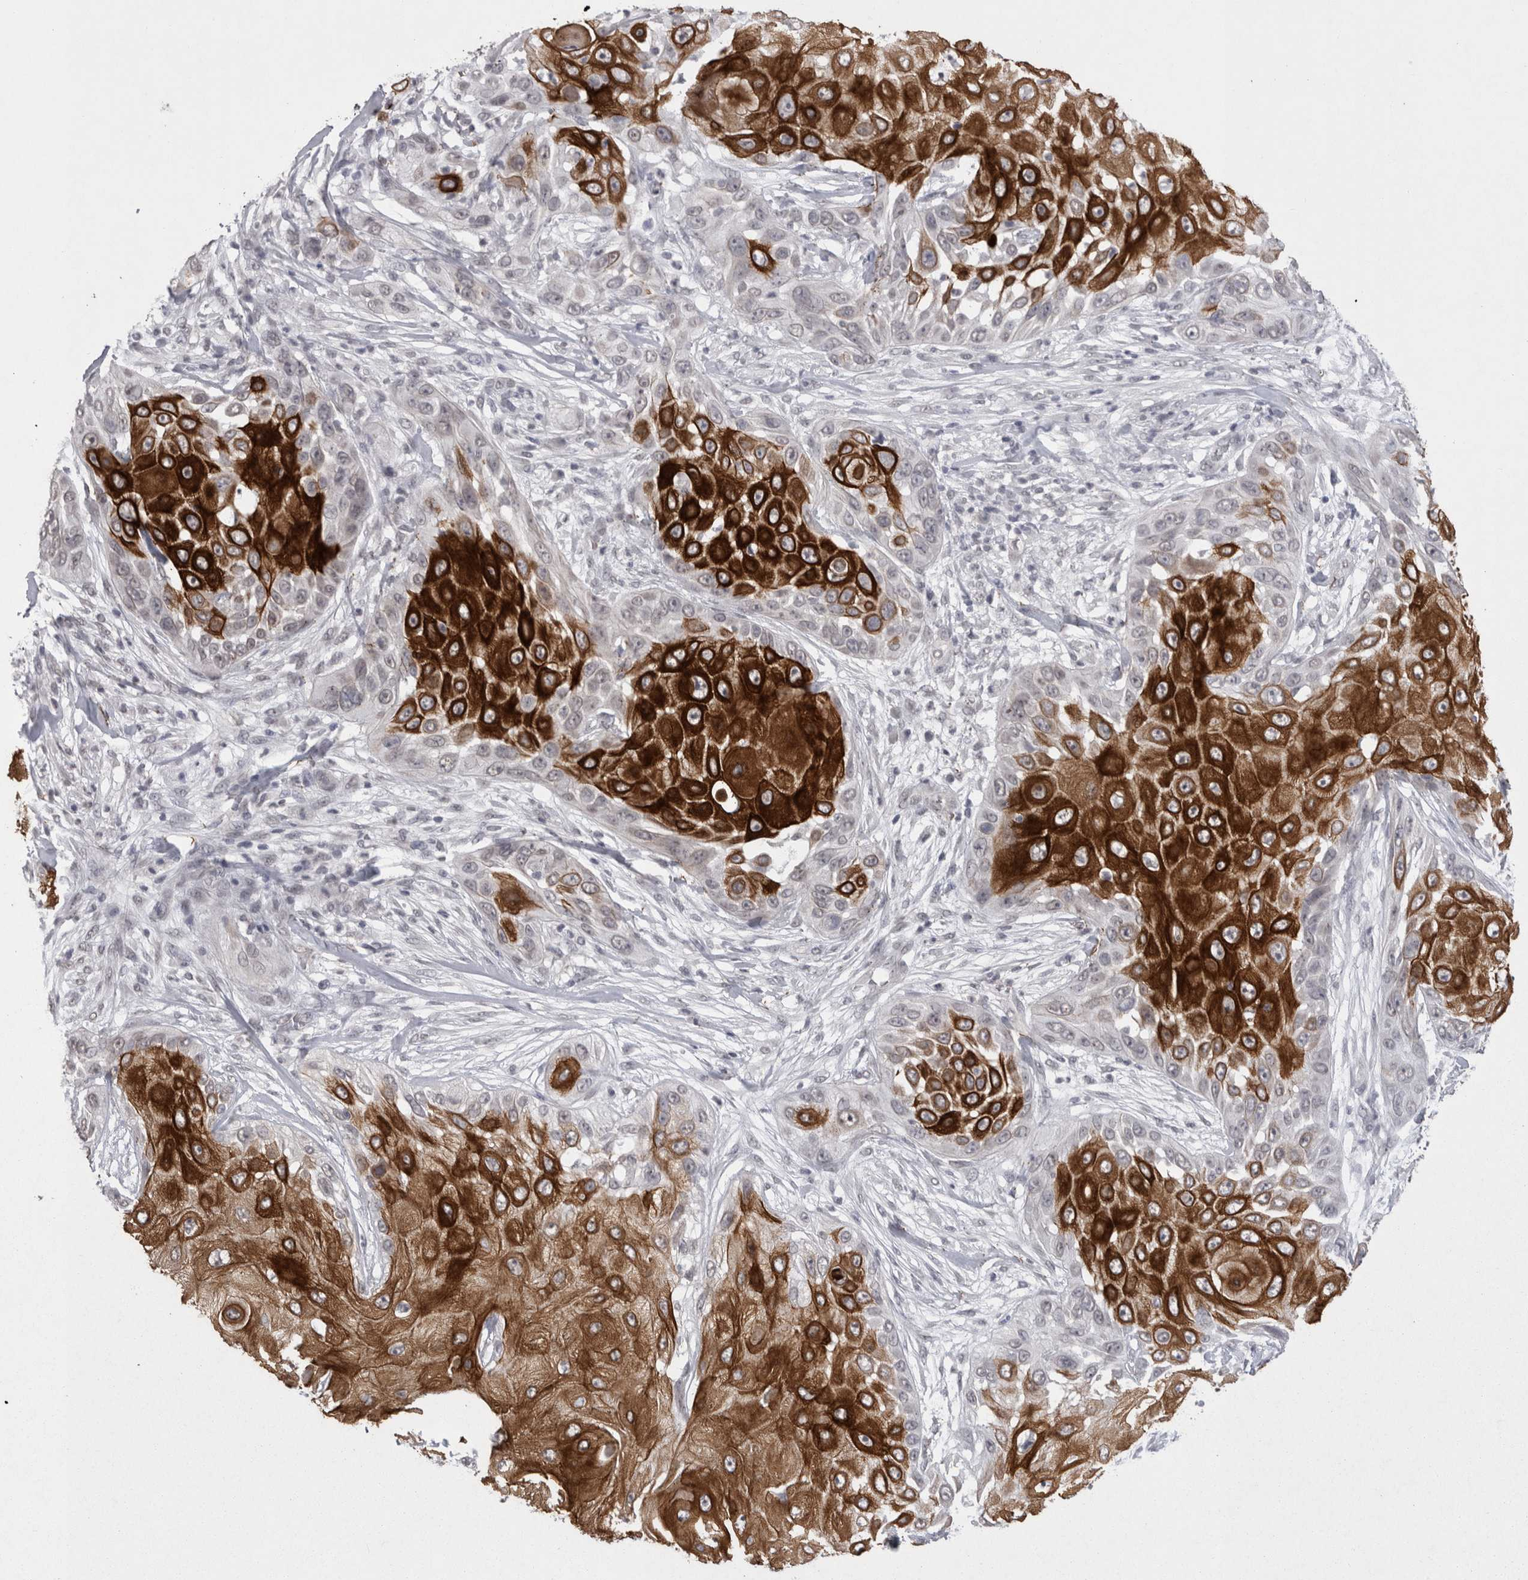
{"staining": {"intensity": "strong", "quantity": "25%-75%", "location": "cytoplasmic/membranous"}, "tissue": "skin cancer", "cell_type": "Tumor cells", "image_type": "cancer", "snomed": [{"axis": "morphology", "description": "Squamous cell carcinoma, NOS"}, {"axis": "topography", "description": "Skin"}], "caption": "Immunohistochemistry (IHC) of human skin cancer (squamous cell carcinoma) shows high levels of strong cytoplasmic/membranous positivity in approximately 25%-75% of tumor cells.", "gene": "DDX4", "patient": {"sex": "female", "age": 44}}